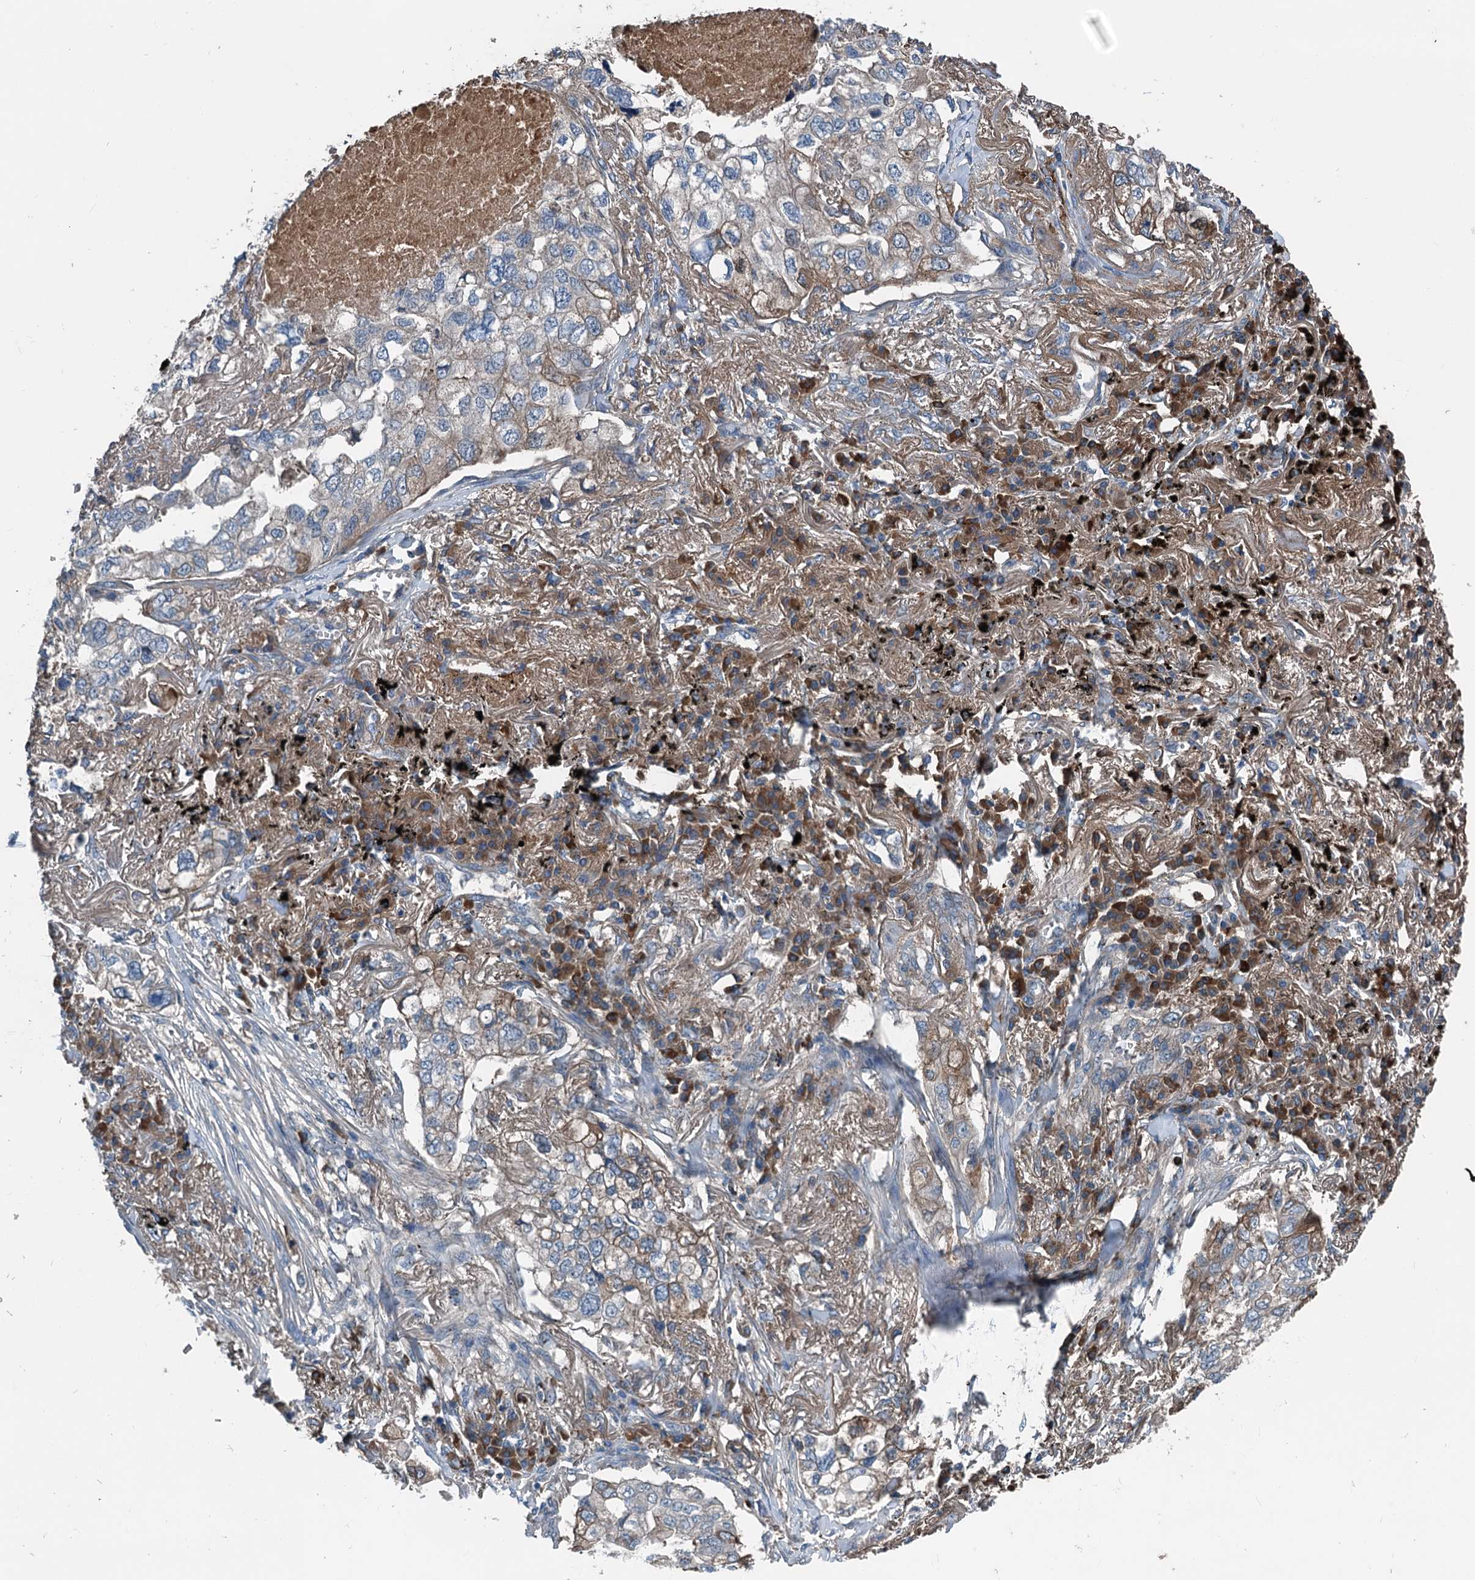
{"staining": {"intensity": "moderate", "quantity": "<25%", "location": "cytoplasmic/membranous"}, "tissue": "lung cancer", "cell_type": "Tumor cells", "image_type": "cancer", "snomed": [{"axis": "morphology", "description": "Adenocarcinoma, NOS"}, {"axis": "topography", "description": "Lung"}], "caption": "Moderate cytoplasmic/membranous positivity is appreciated in approximately <25% of tumor cells in lung adenocarcinoma.", "gene": "PDSS1", "patient": {"sex": "male", "age": 65}}